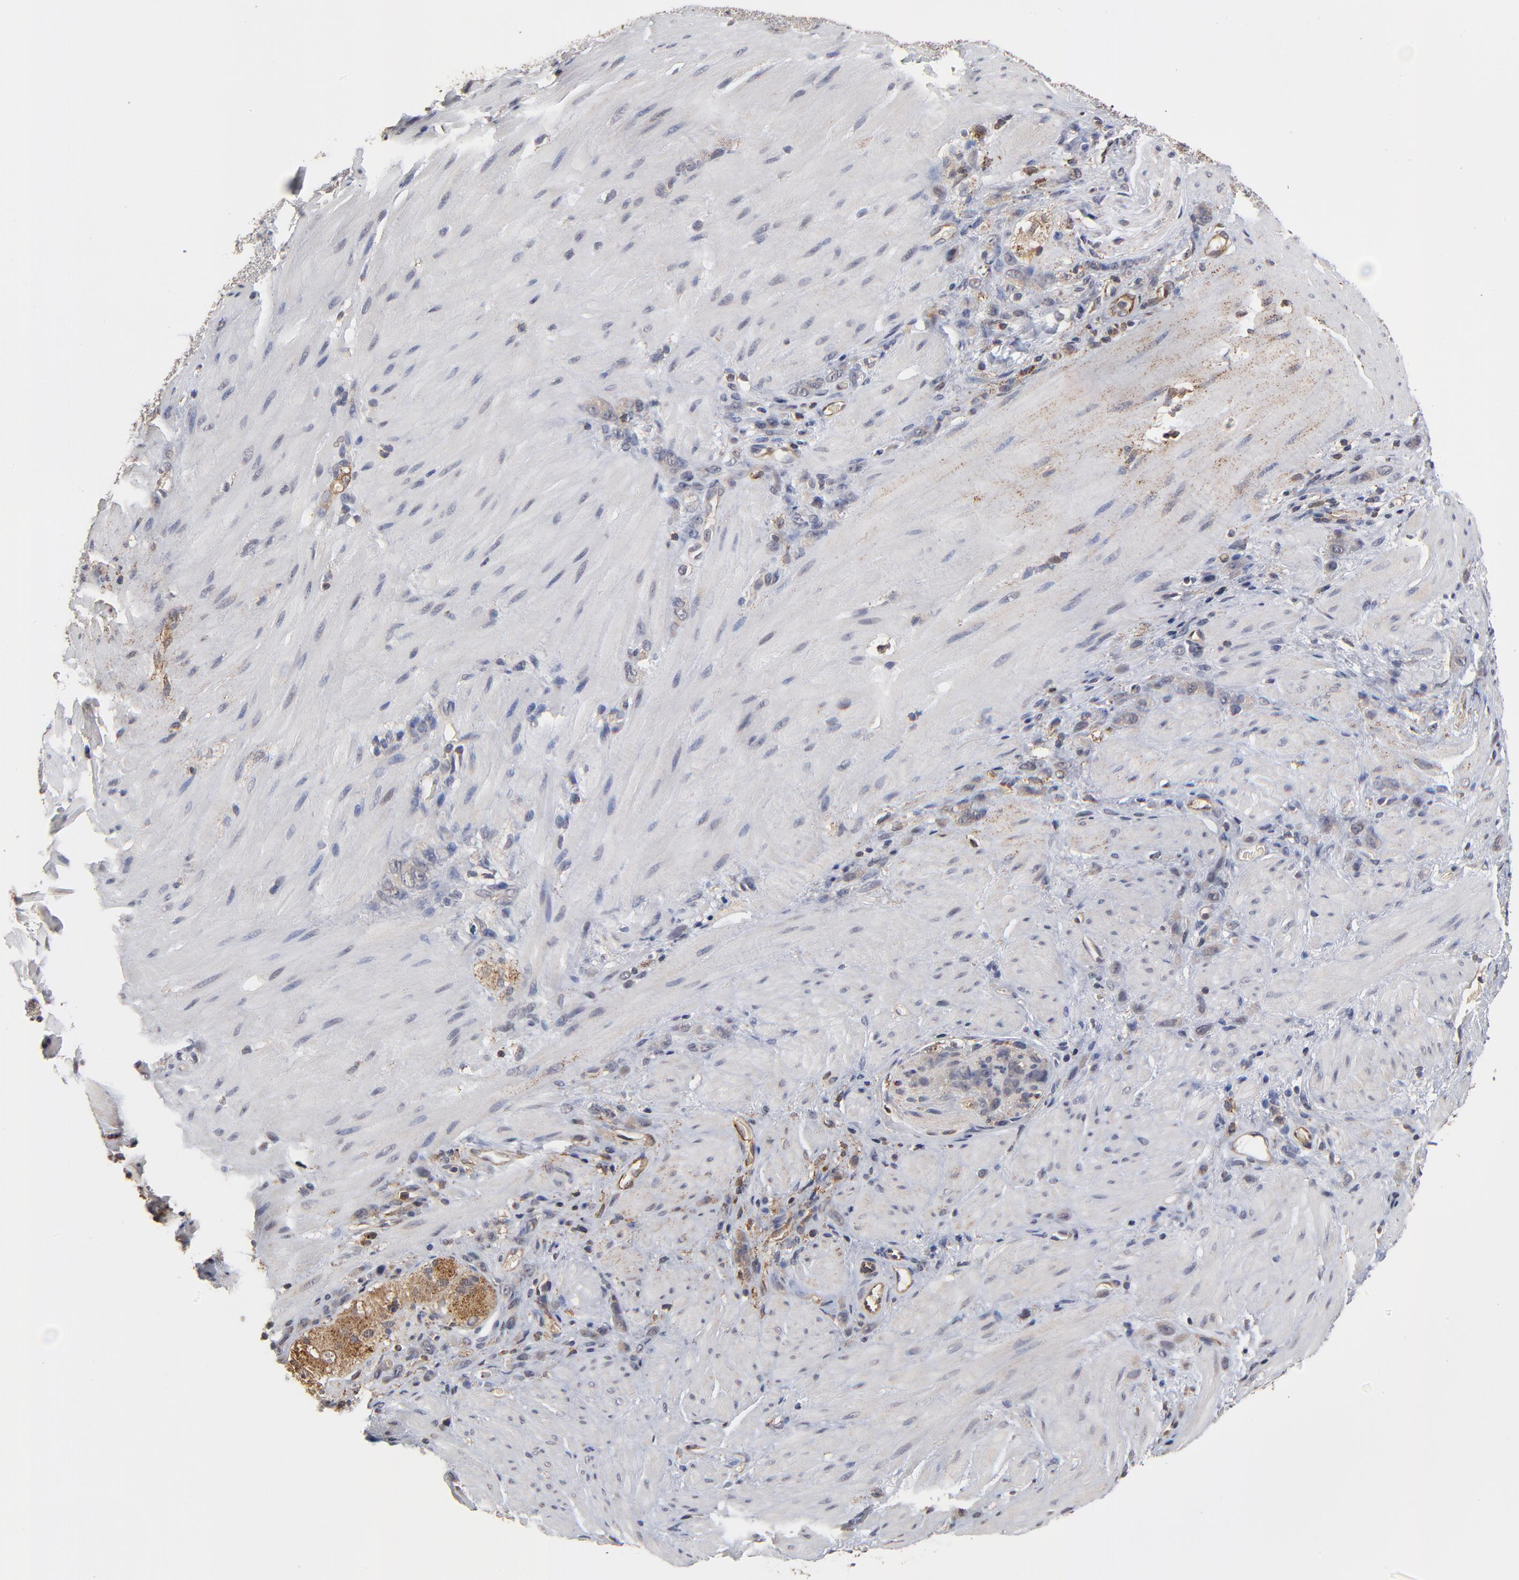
{"staining": {"intensity": "weak", "quantity": "25%-75%", "location": "cytoplasmic/membranous"}, "tissue": "stomach cancer", "cell_type": "Tumor cells", "image_type": "cancer", "snomed": [{"axis": "morphology", "description": "Normal tissue, NOS"}, {"axis": "morphology", "description": "Adenocarcinoma, NOS"}, {"axis": "topography", "description": "Stomach"}], "caption": "A low amount of weak cytoplasmic/membranous positivity is appreciated in about 25%-75% of tumor cells in stomach adenocarcinoma tissue.", "gene": "ASB8", "patient": {"sex": "male", "age": 82}}